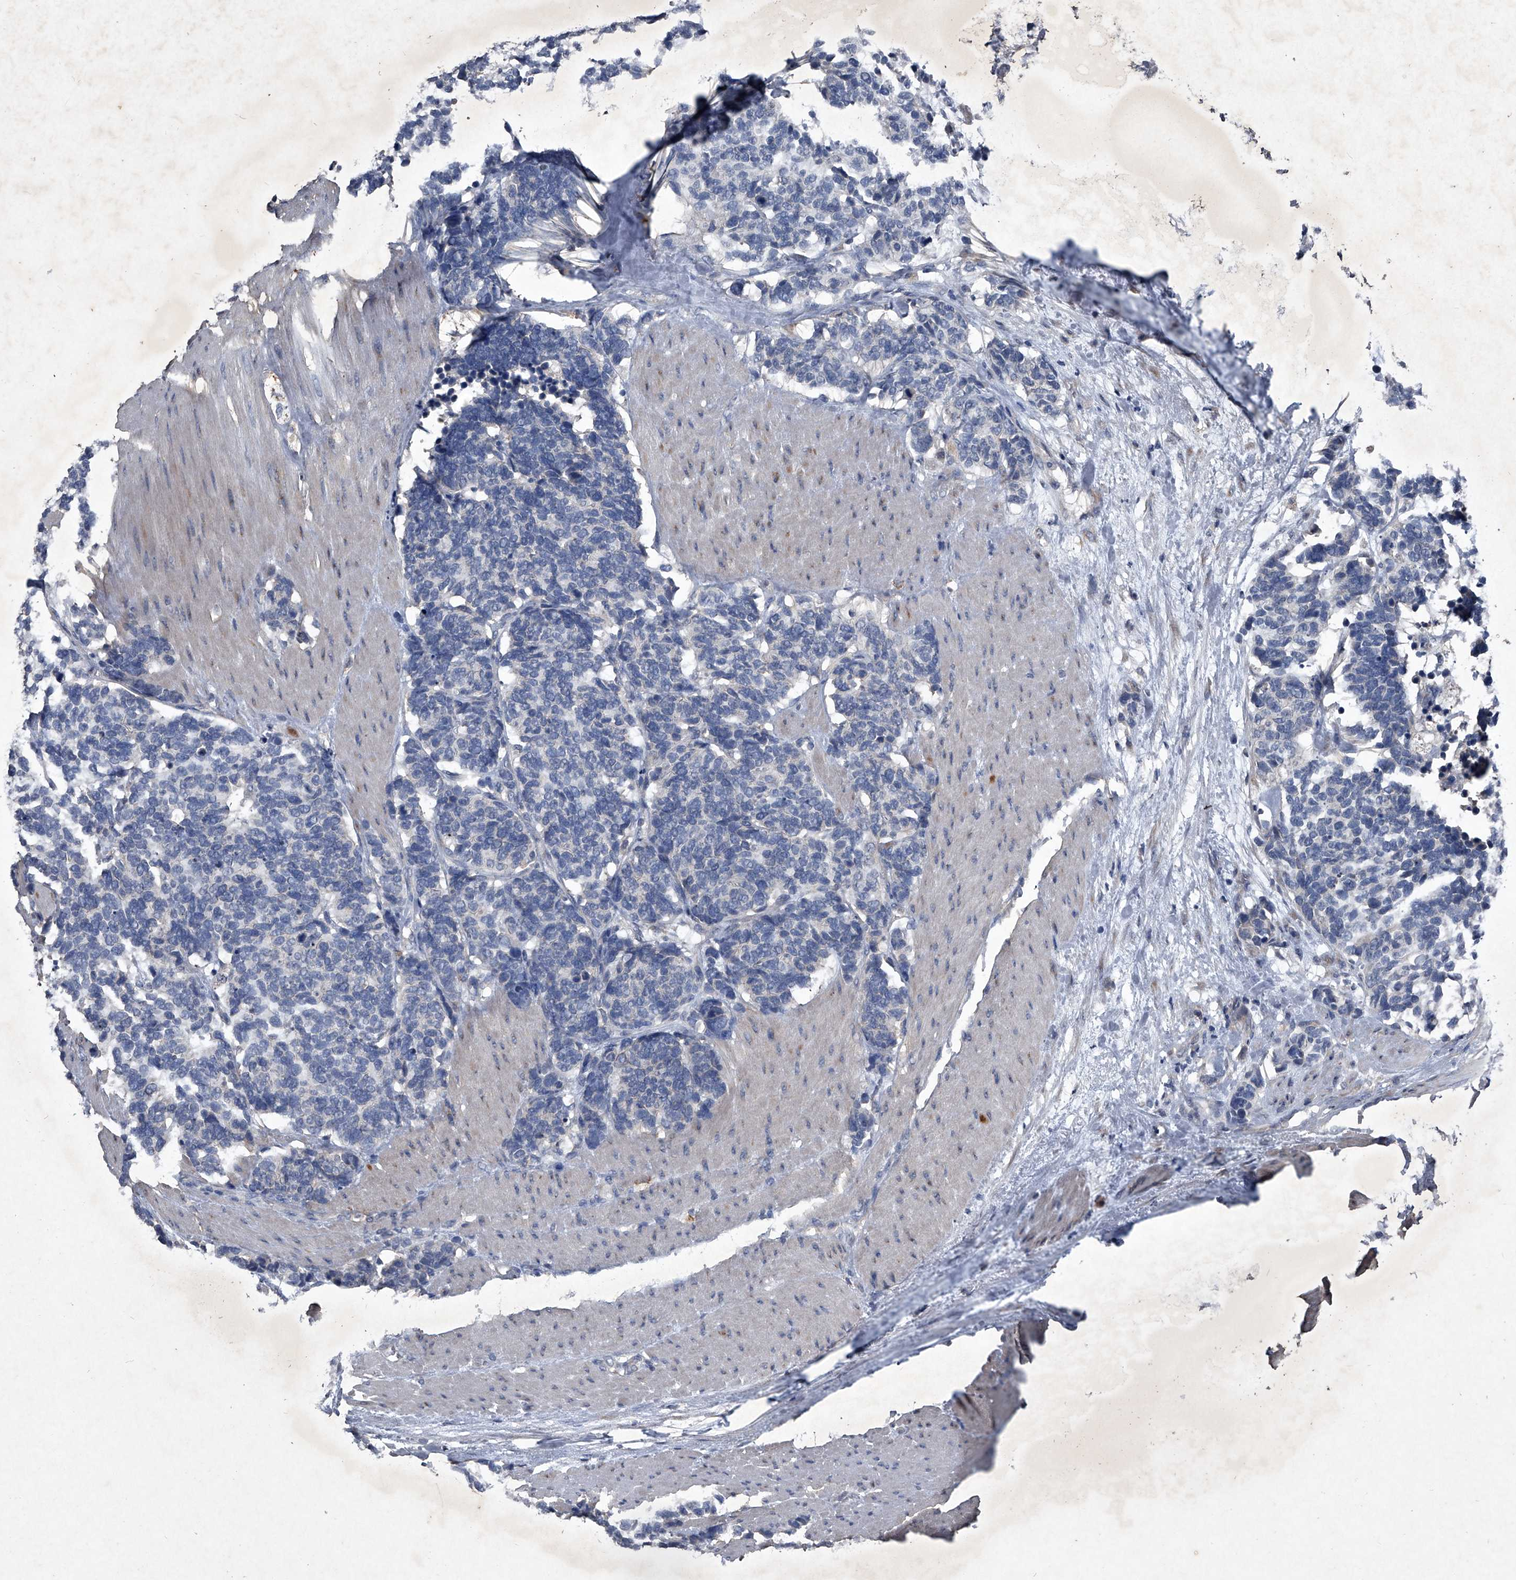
{"staining": {"intensity": "negative", "quantity": "none", "location": "none"}, "tissue": "carcinoid", "cell_type": "Tumor cells", "image_type": "cancer", "snomed": [{"axis": "morphology", "description": "Carcinoma, NOS"}, {"axis": "morphology", "description": "Carcinoid, malignant, NOS"}, {"axis": "topography", "description": "Urinary bladder"}], "caption": "Immunohistochemical staining of malignant carcinoid shows no significant expression in tumor cells.", "gene": "MAPKAP1", "patient": {"sex": "male", "age": 57}}